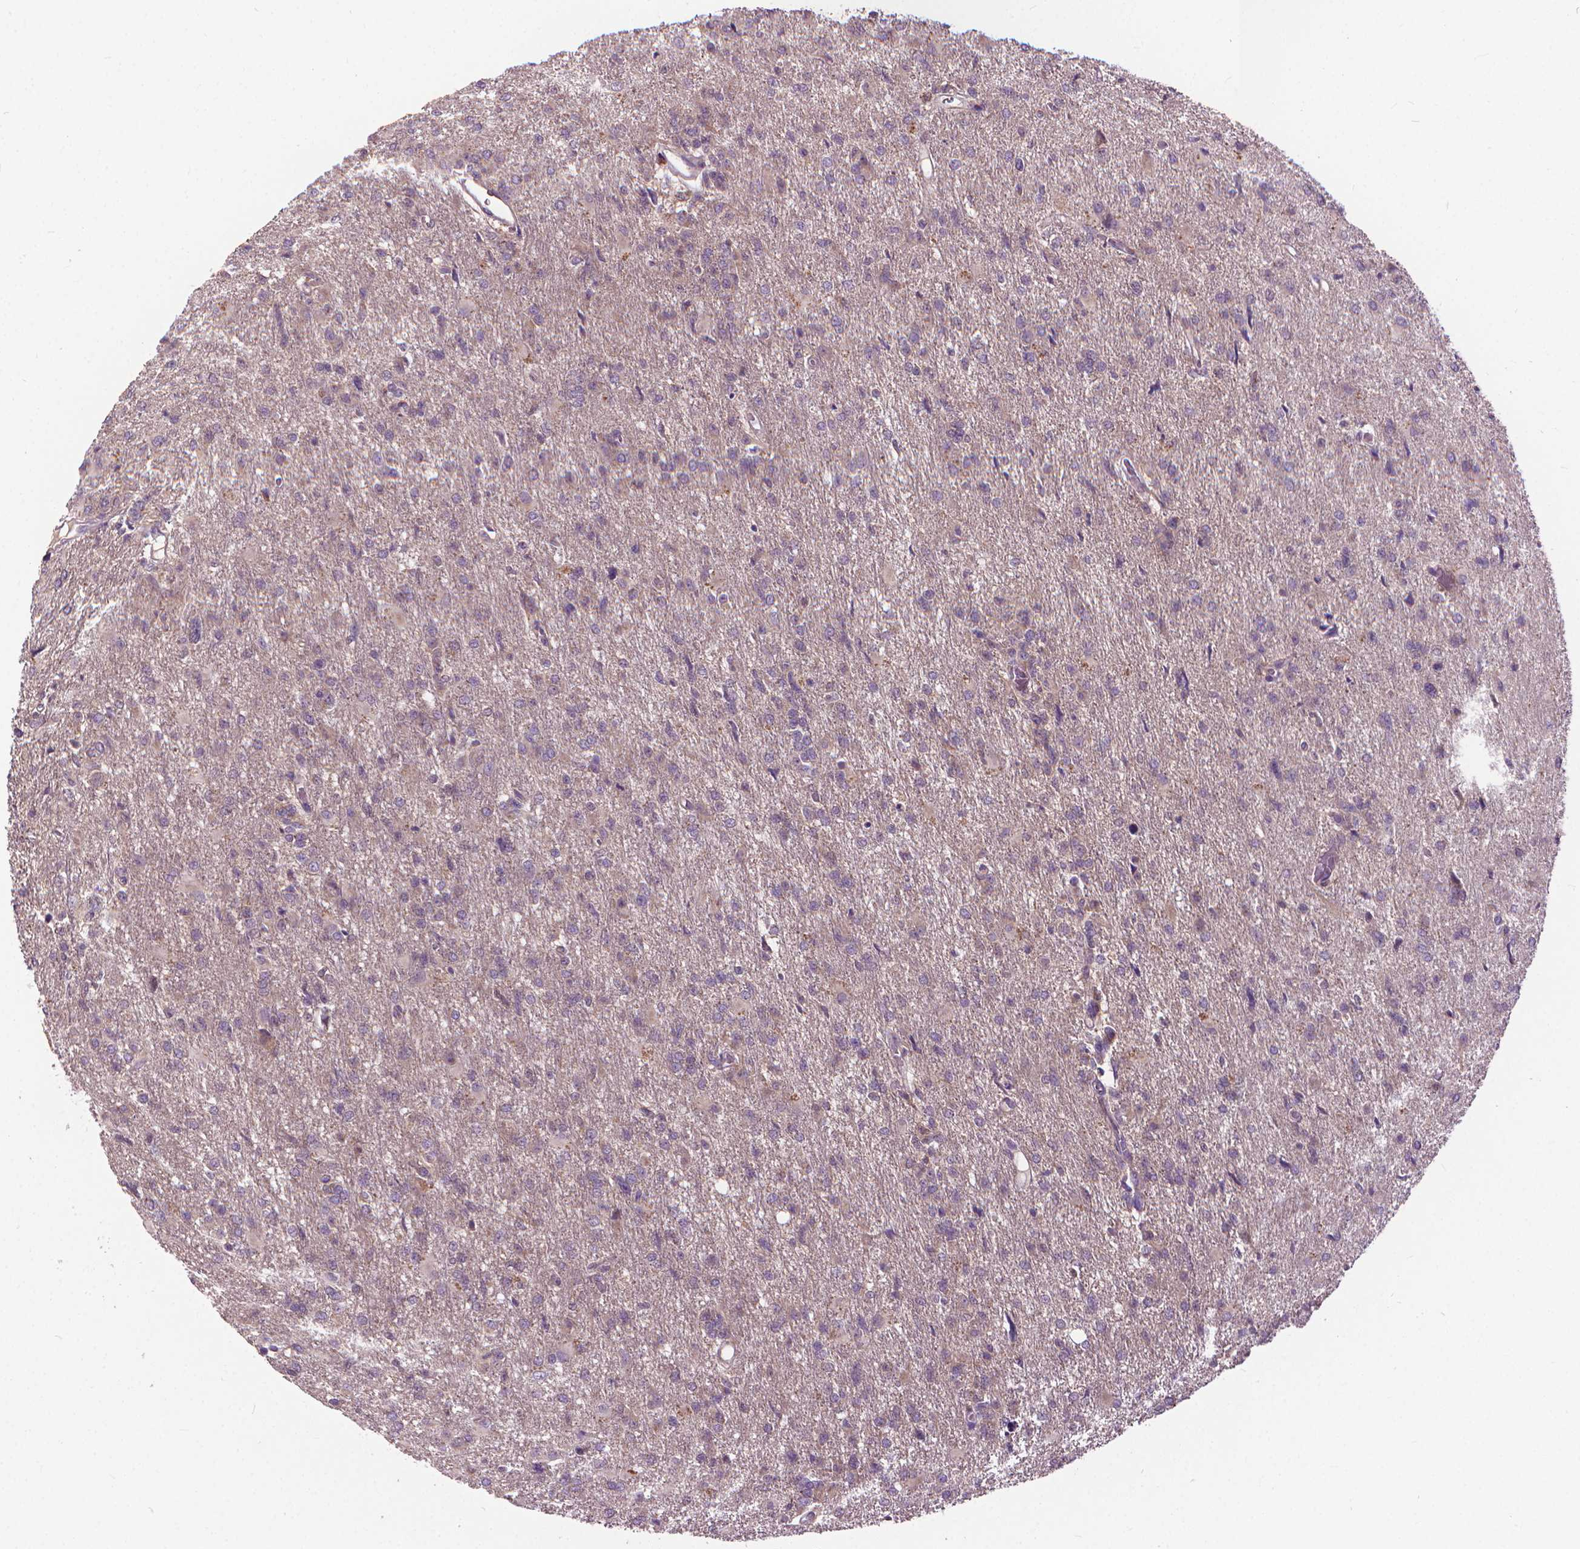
{"staining": {"intensity": "negative", "quantity": "none", "location": "none"}, "tissue": "glioma", "cell_type": "Tumor cells", "image_type": "cancer", "snomed": [{"axis": "morphology", "description": "Glioma, malignant, High grade"}, {"axis": "topography", "description": "Brain"}], "caption": "This is an immunohistochemistry (IHC) image of human glioma. There is no expression in tumor cells.", "gene": "NUDT1", "patient": {"sex": "male", "age": 68}}